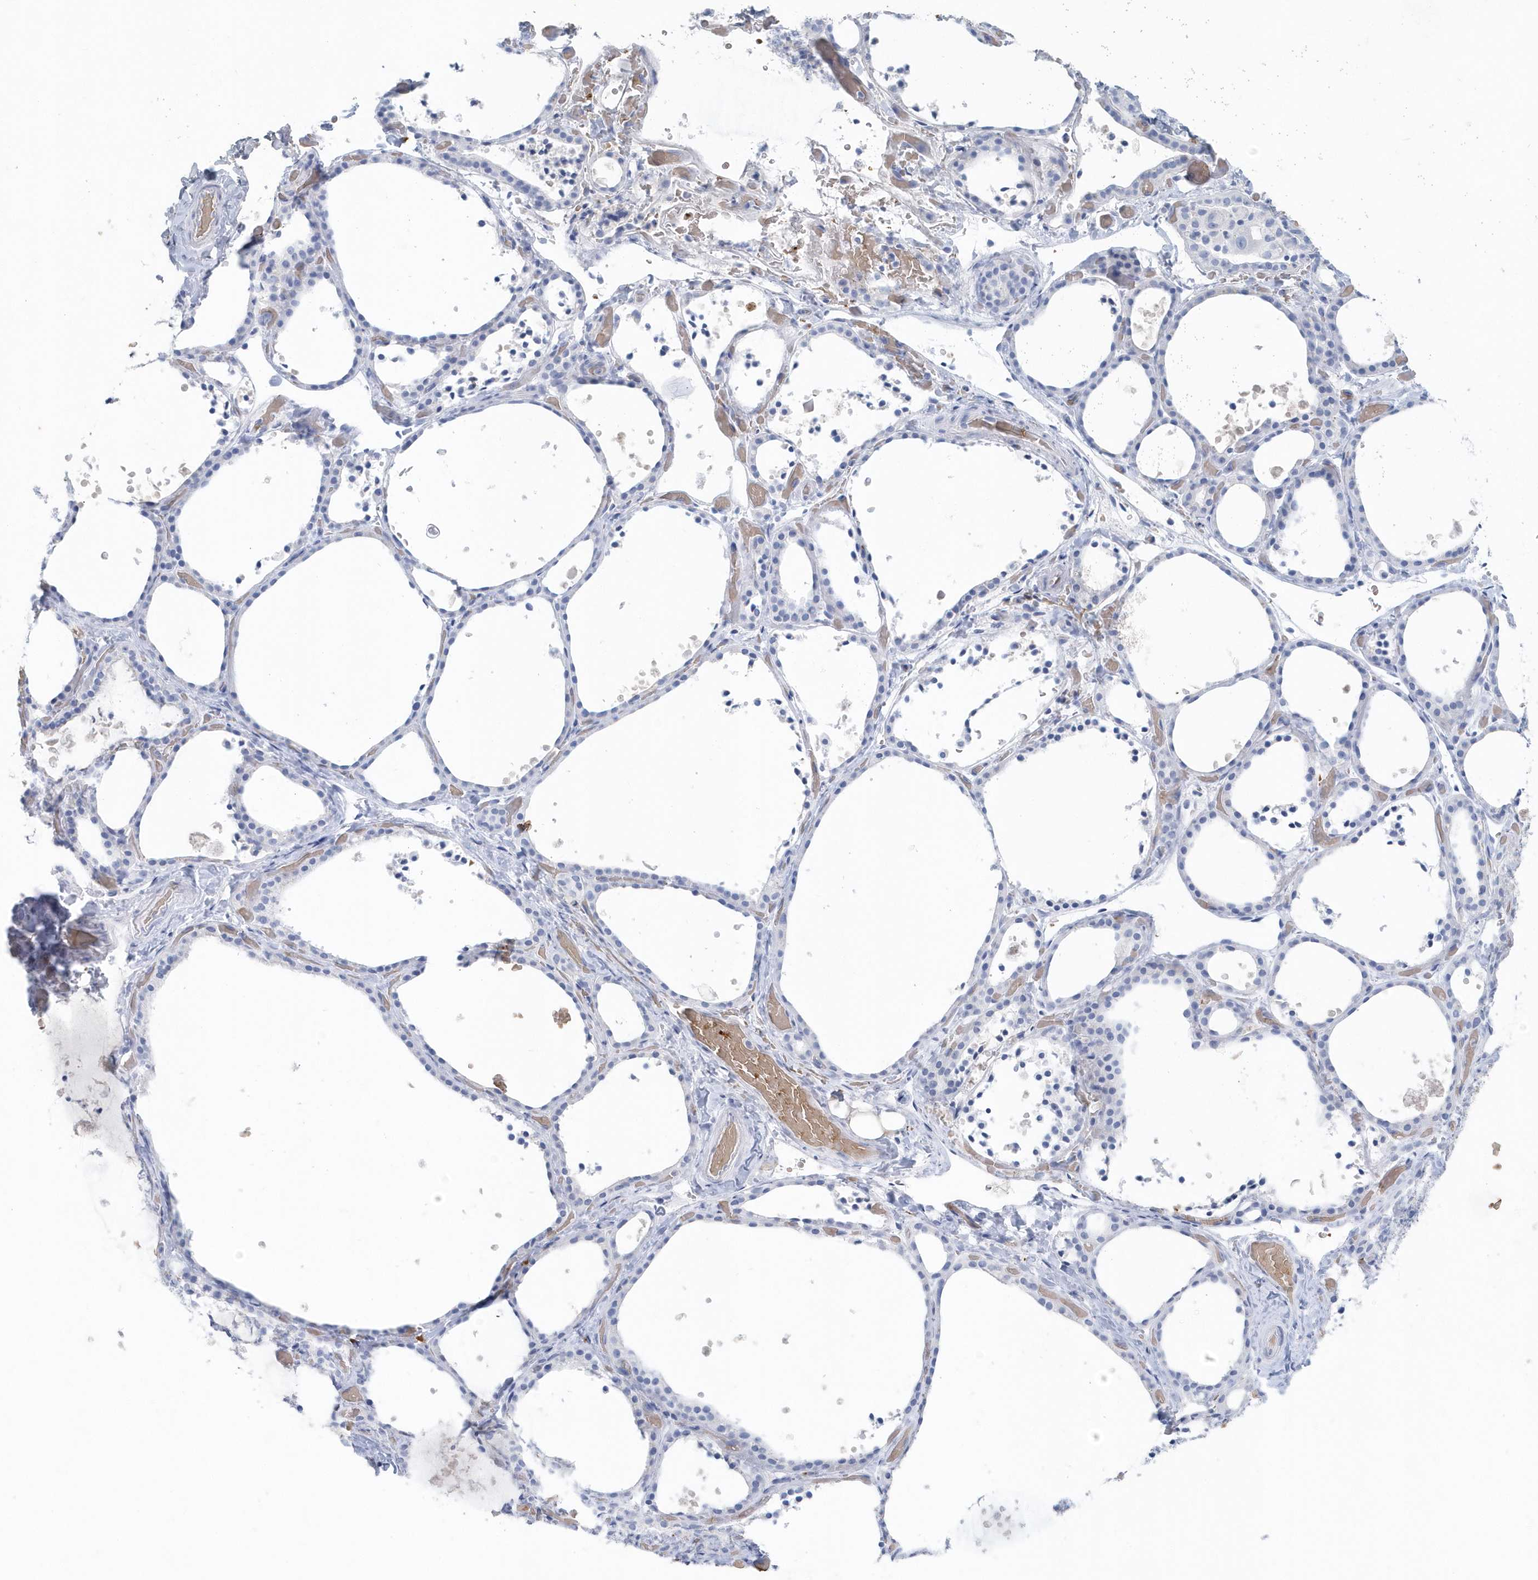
{"staining": {"intensity": "negative", "quantity": "none", "location": "none"}, "tissue": "thyroid gland", "cell_type": "Glandular cells", "image_type": "normal", "snomed": [{"axis": "morphology", "description": "Normal tissue, NOS"}, {"axis": "topography", "description": "Thyroid gland"}], "caption": "Benign thyroid gland was stained to show a protein in brown. There is no significant positivity in glandular cells.", "gene": "HBA2", "patient": {"sex": "female", "age": 44}}